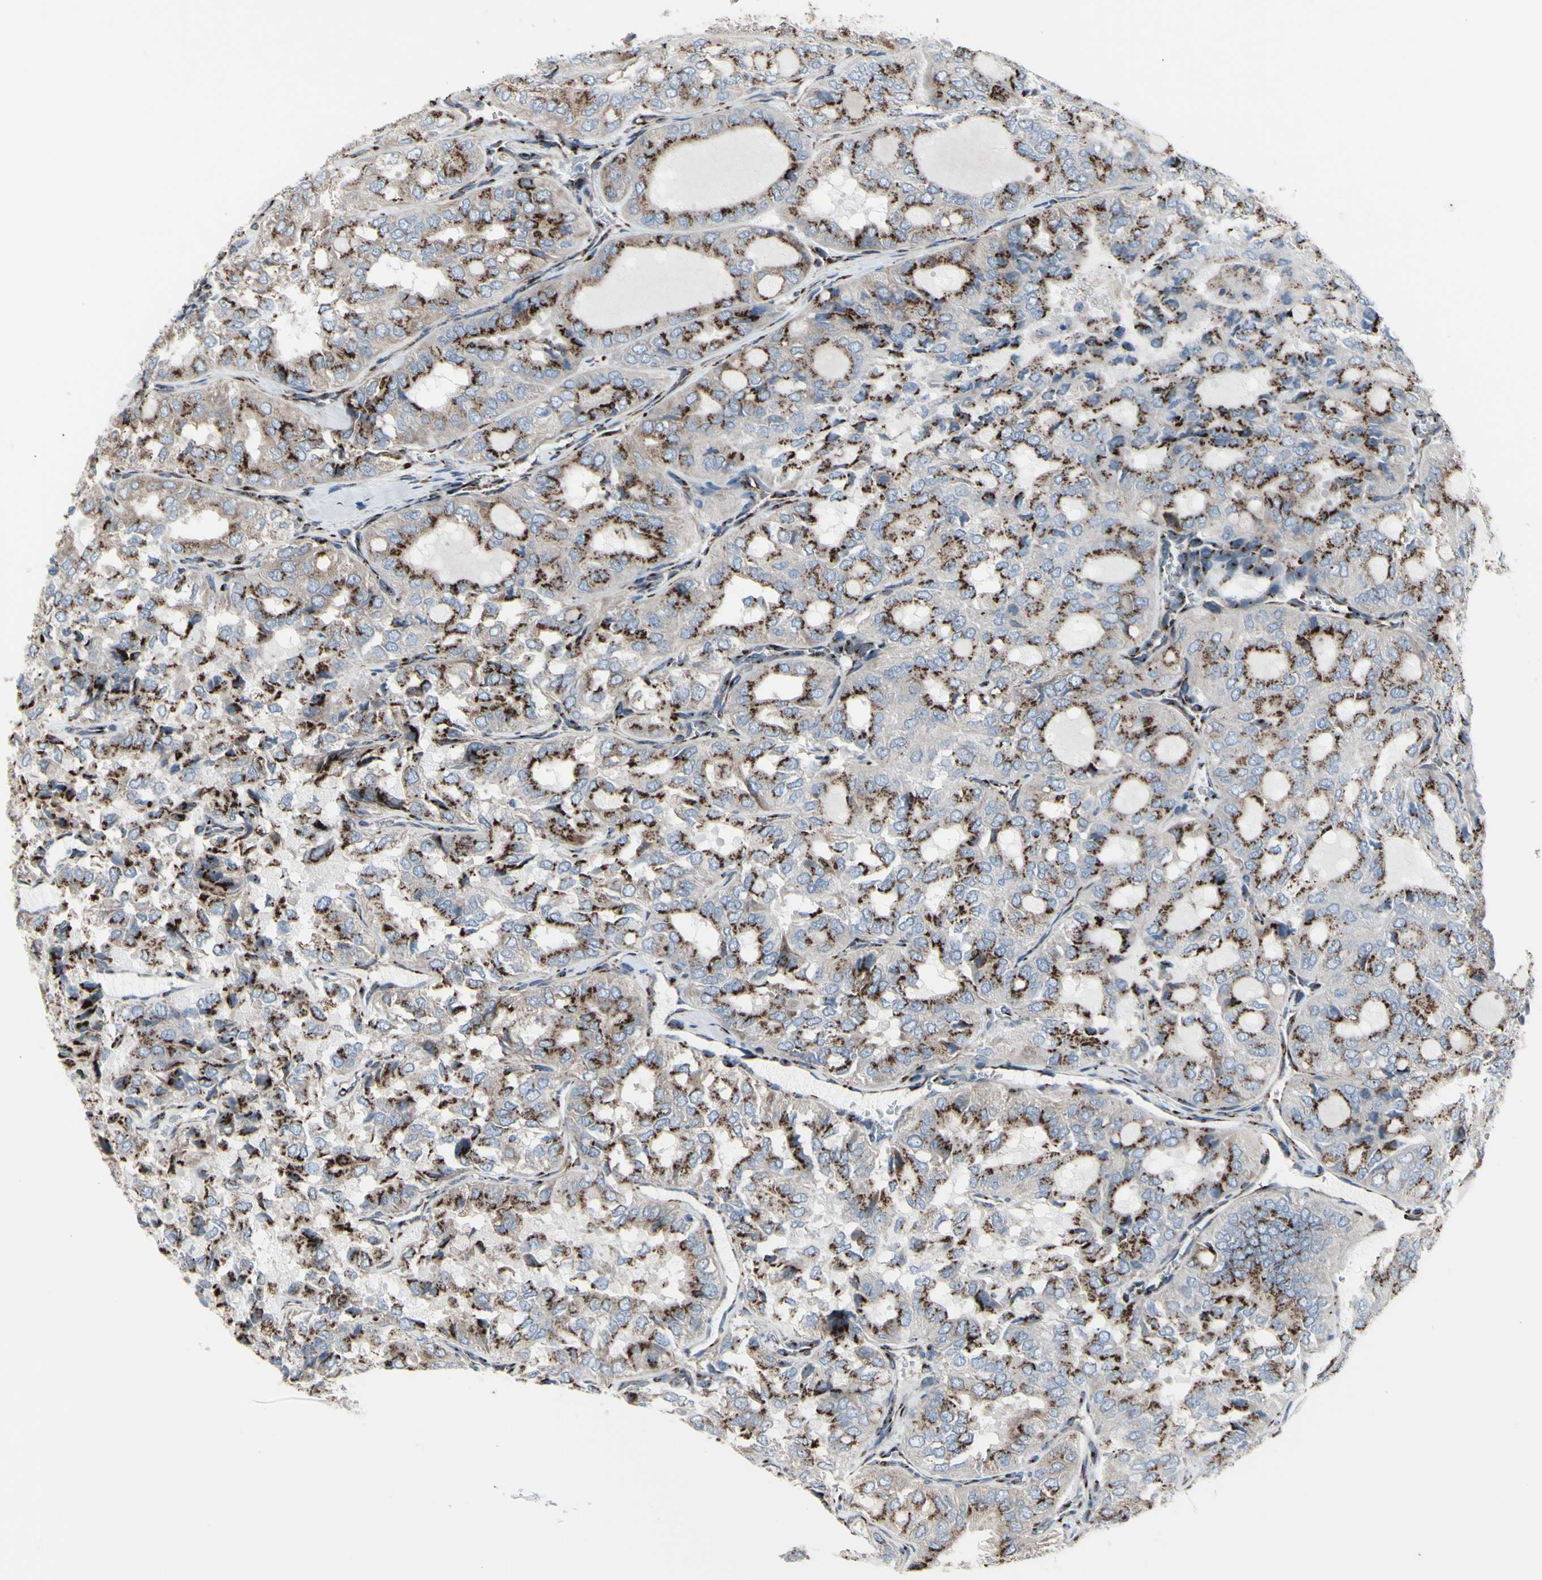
{"staining": {"intensity": "strong", "quantity": ">75%", "location": "cytoplasmic/membranous"}, "tissue": "thyroid cancer", "cell_type": "Tumor cells", "image_type": "cancer", "snomed": [{"axis": "morphology", "description": "Follicular adenoma carcinoma, NOS"}, {"axis": "topography", "description": "Thyroid gland"}], "caption": "This is a photomicrograph of immunohistochemistry (IHC) staining of thyroid cancer (follicular adenoma carcinoma), which shows strong positivity in the cytoplasmic/membranous of tumor cells.", "gene": "GLG1", "patient": {"sex": "male", "age": 75}}